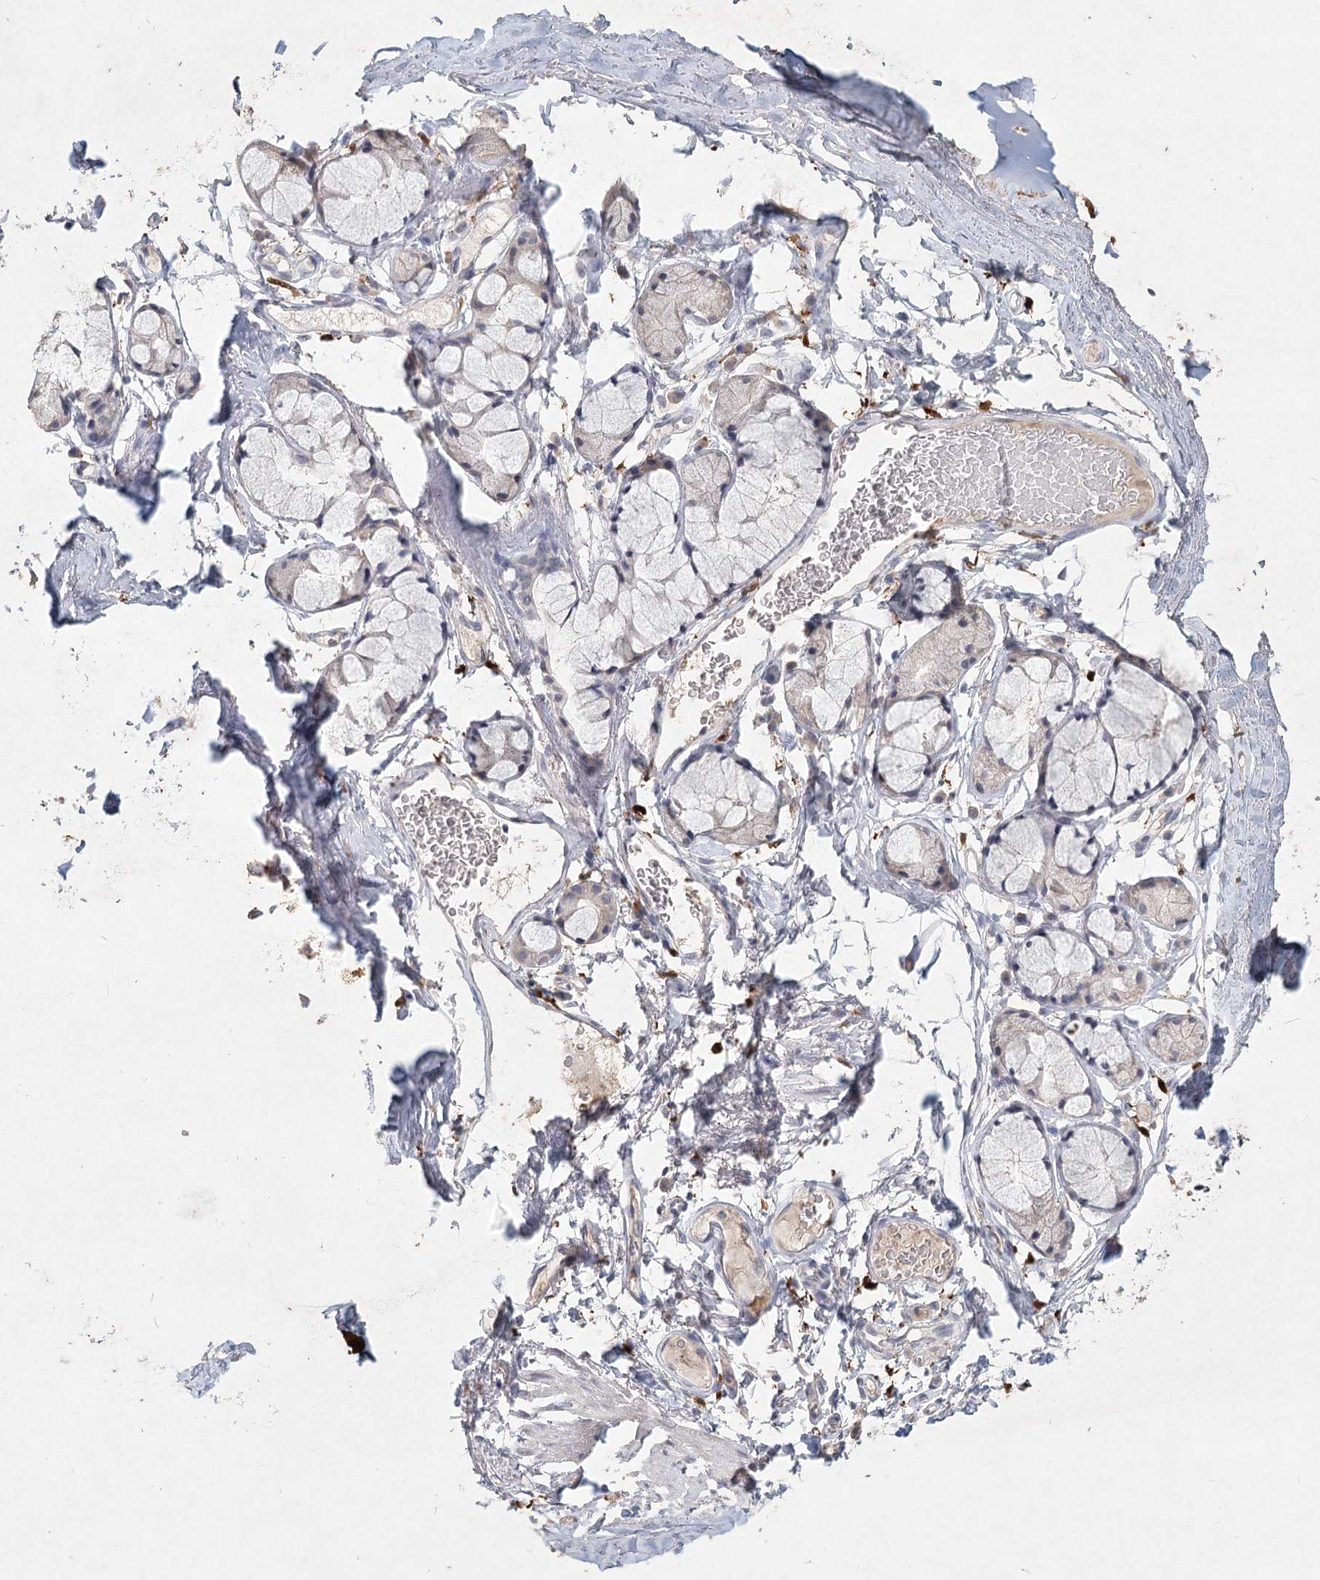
{"staining": {"intensity": "negative", "quantity": "none", "location": "none"}, "tissue": "adipose tissue", "cell_type": "Adipocytes", "image_type": "normal", "snomed": [{"axis": "morphology", "description": "Normal tissue, NOS"}, {"axis": "topography", "description": "Cartilage tissue"}, {"axis": "topography", "description": "Bronchus"}], "caption": "The image displays no staining of adipocytes in unremarkable adipose tissue.", "gene": "ARSI", "patient": {"sex": "female", "age": 73}}